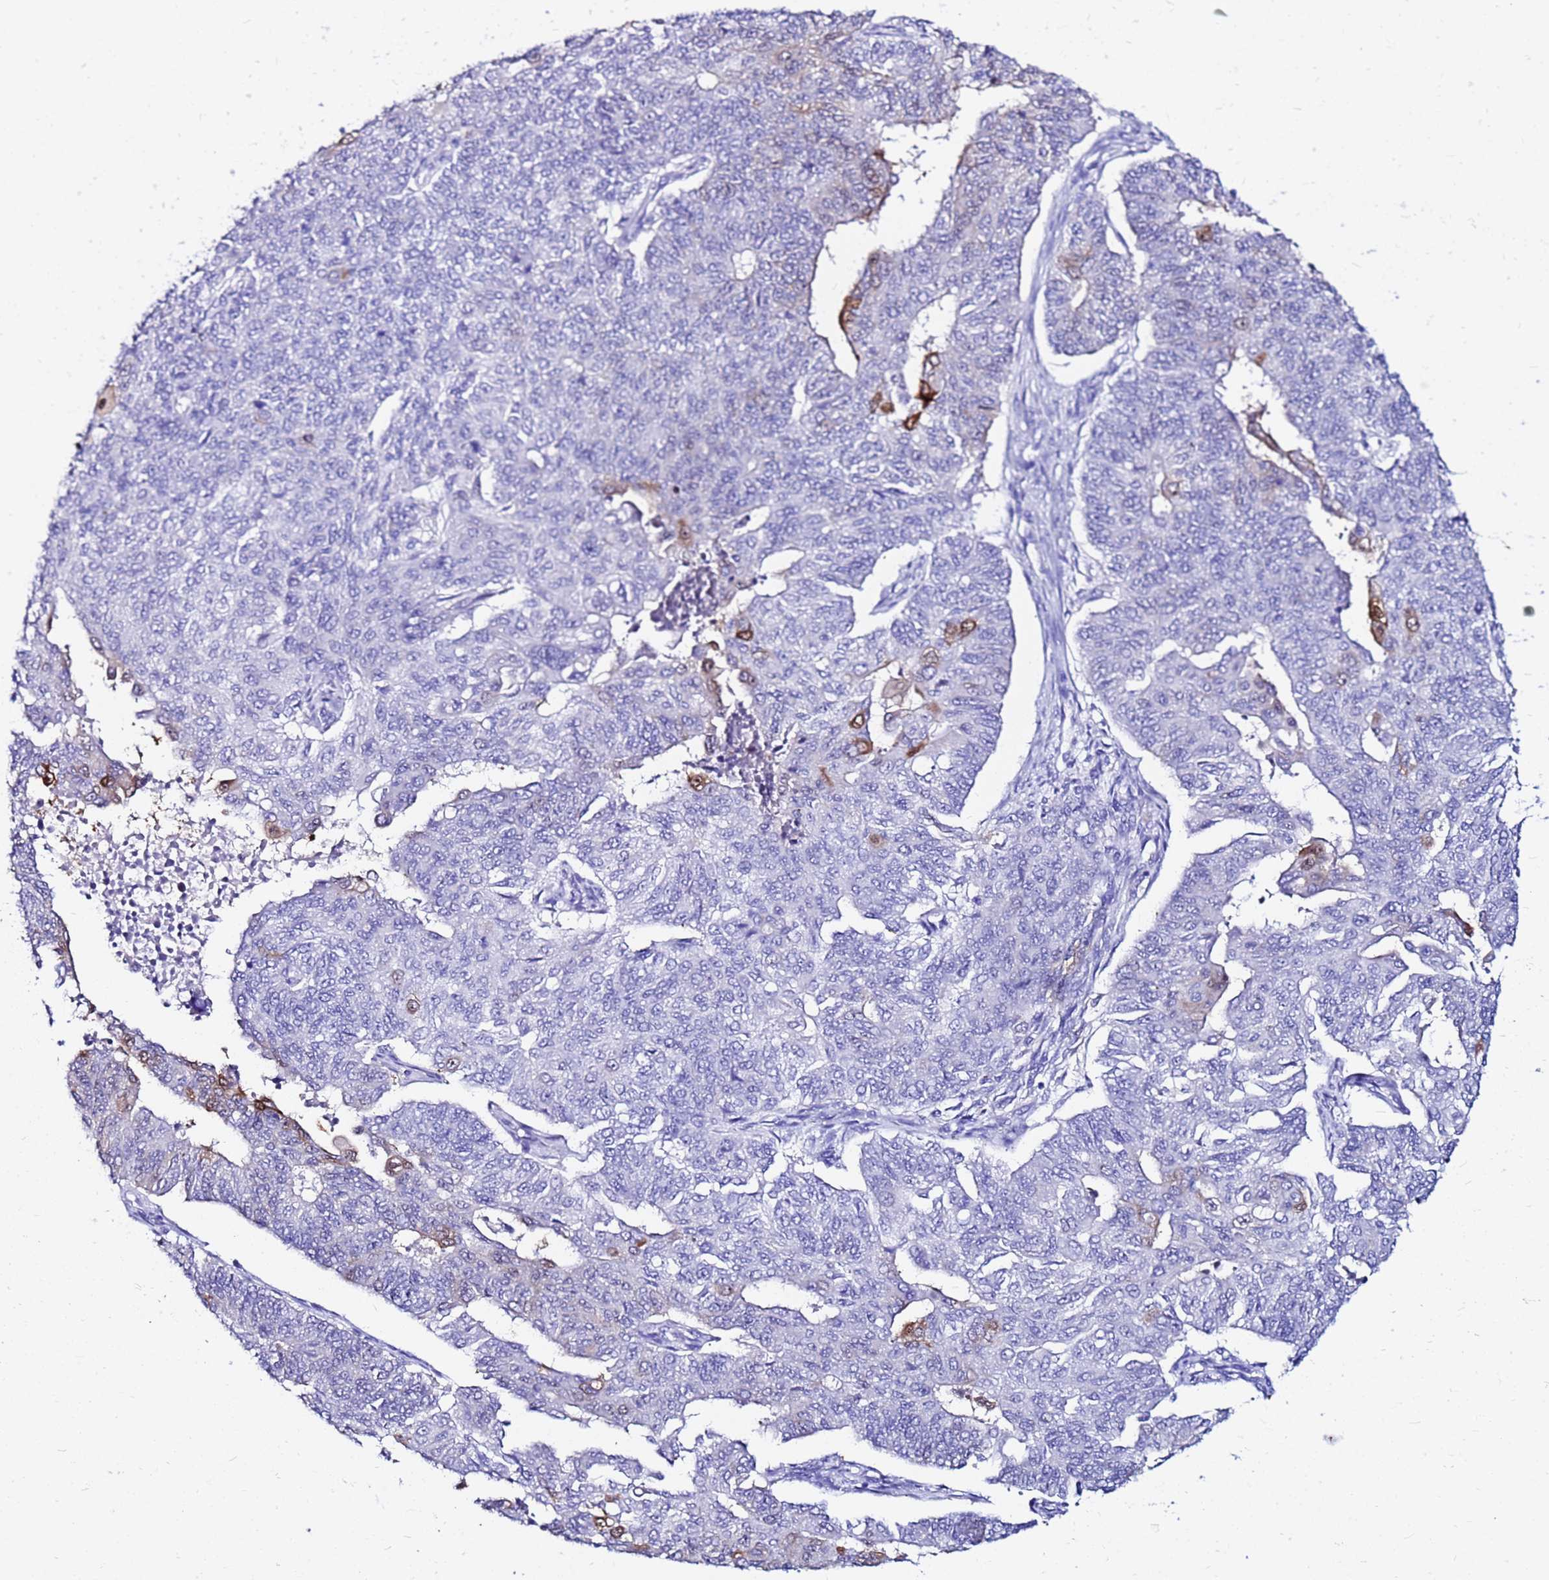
{"staining": {"intensity": "strong", "quantity": "<25%", "location": "cytoplasmic/membranous"}, "tissue": "endometrial cancer", "cell_type": "Tumor cells", "image_type": "cancer", "snomed": [{"axis": "morphology", "description": "Adenocarcinoma, NOS"}, {"axis": "topography", "description": "Endometrium"}], "caption": "The micrograph reveals immunohistochemical staining of endometrial adenocarcinoma. There is strong cytoplasmic/membranous staining is identified in approximately <25% of tumor cells. (IHC, brightfield microscopy, high magnification).", "gene": "PPP1R14C", "patient": {"sex": "female", "age": 32}}